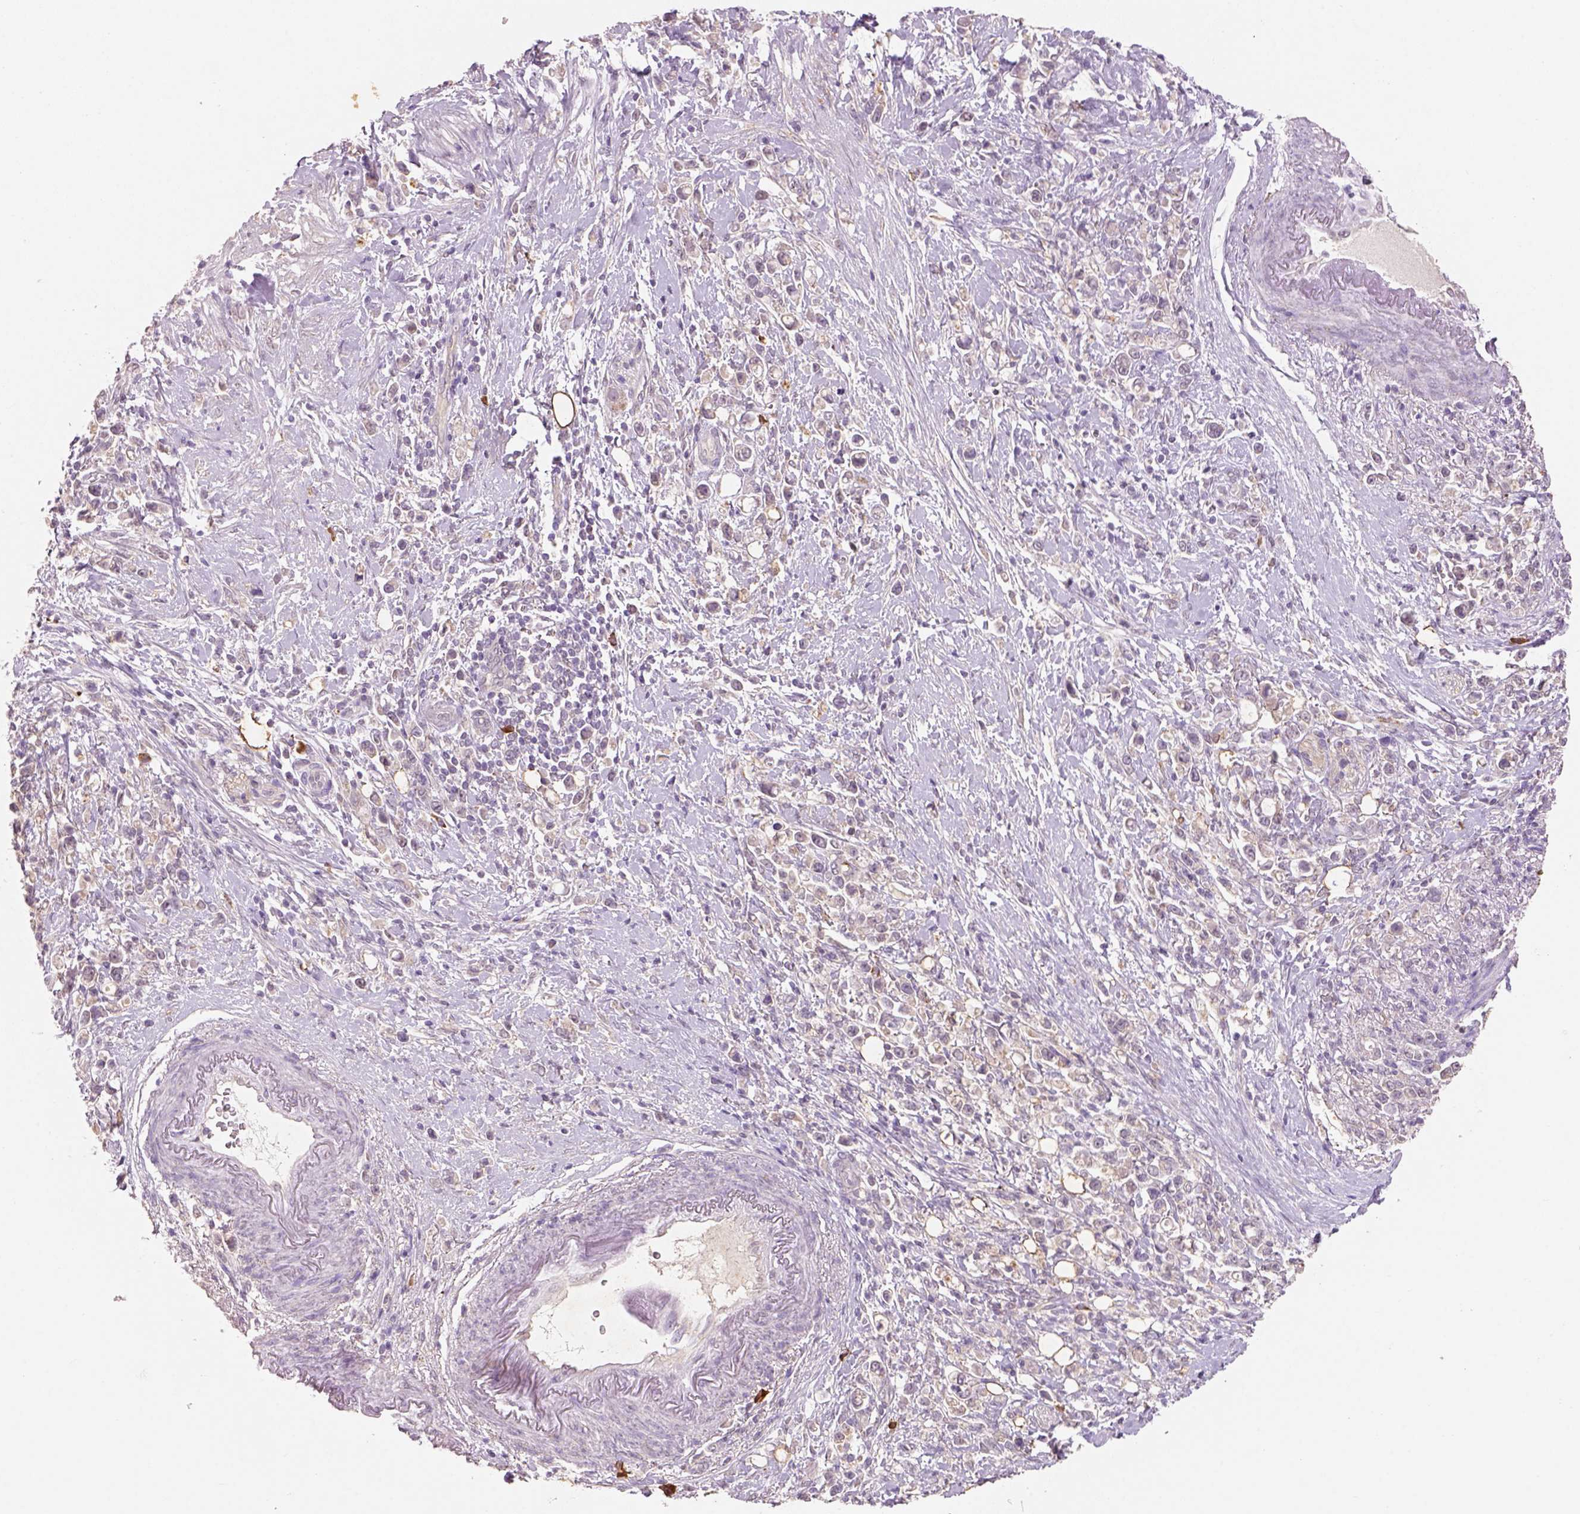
{"staining": {"intensity": "negative", "quantity": "none", "location": "none"}, "tissue": "stomach cancer", "cell_type": "Tumor cells", "image_type": "cancer", "snomed": [{"axis": "morphology", "description": "Adenocarcinoma, NOS"}, {"axis": "topography", "description": "Stomach"}], "caption": "Protein analysis of stomach cancer (adenocarcinoma) displays no significant positivity in tumor cells. The staining is performed using DAB (3,3'-diaminobenzidine) brown chromogen with nuclei counter-stained in using hematoxylin.", "gene": "AP2B1", "patient": {"sex": "male", "age": 63}}